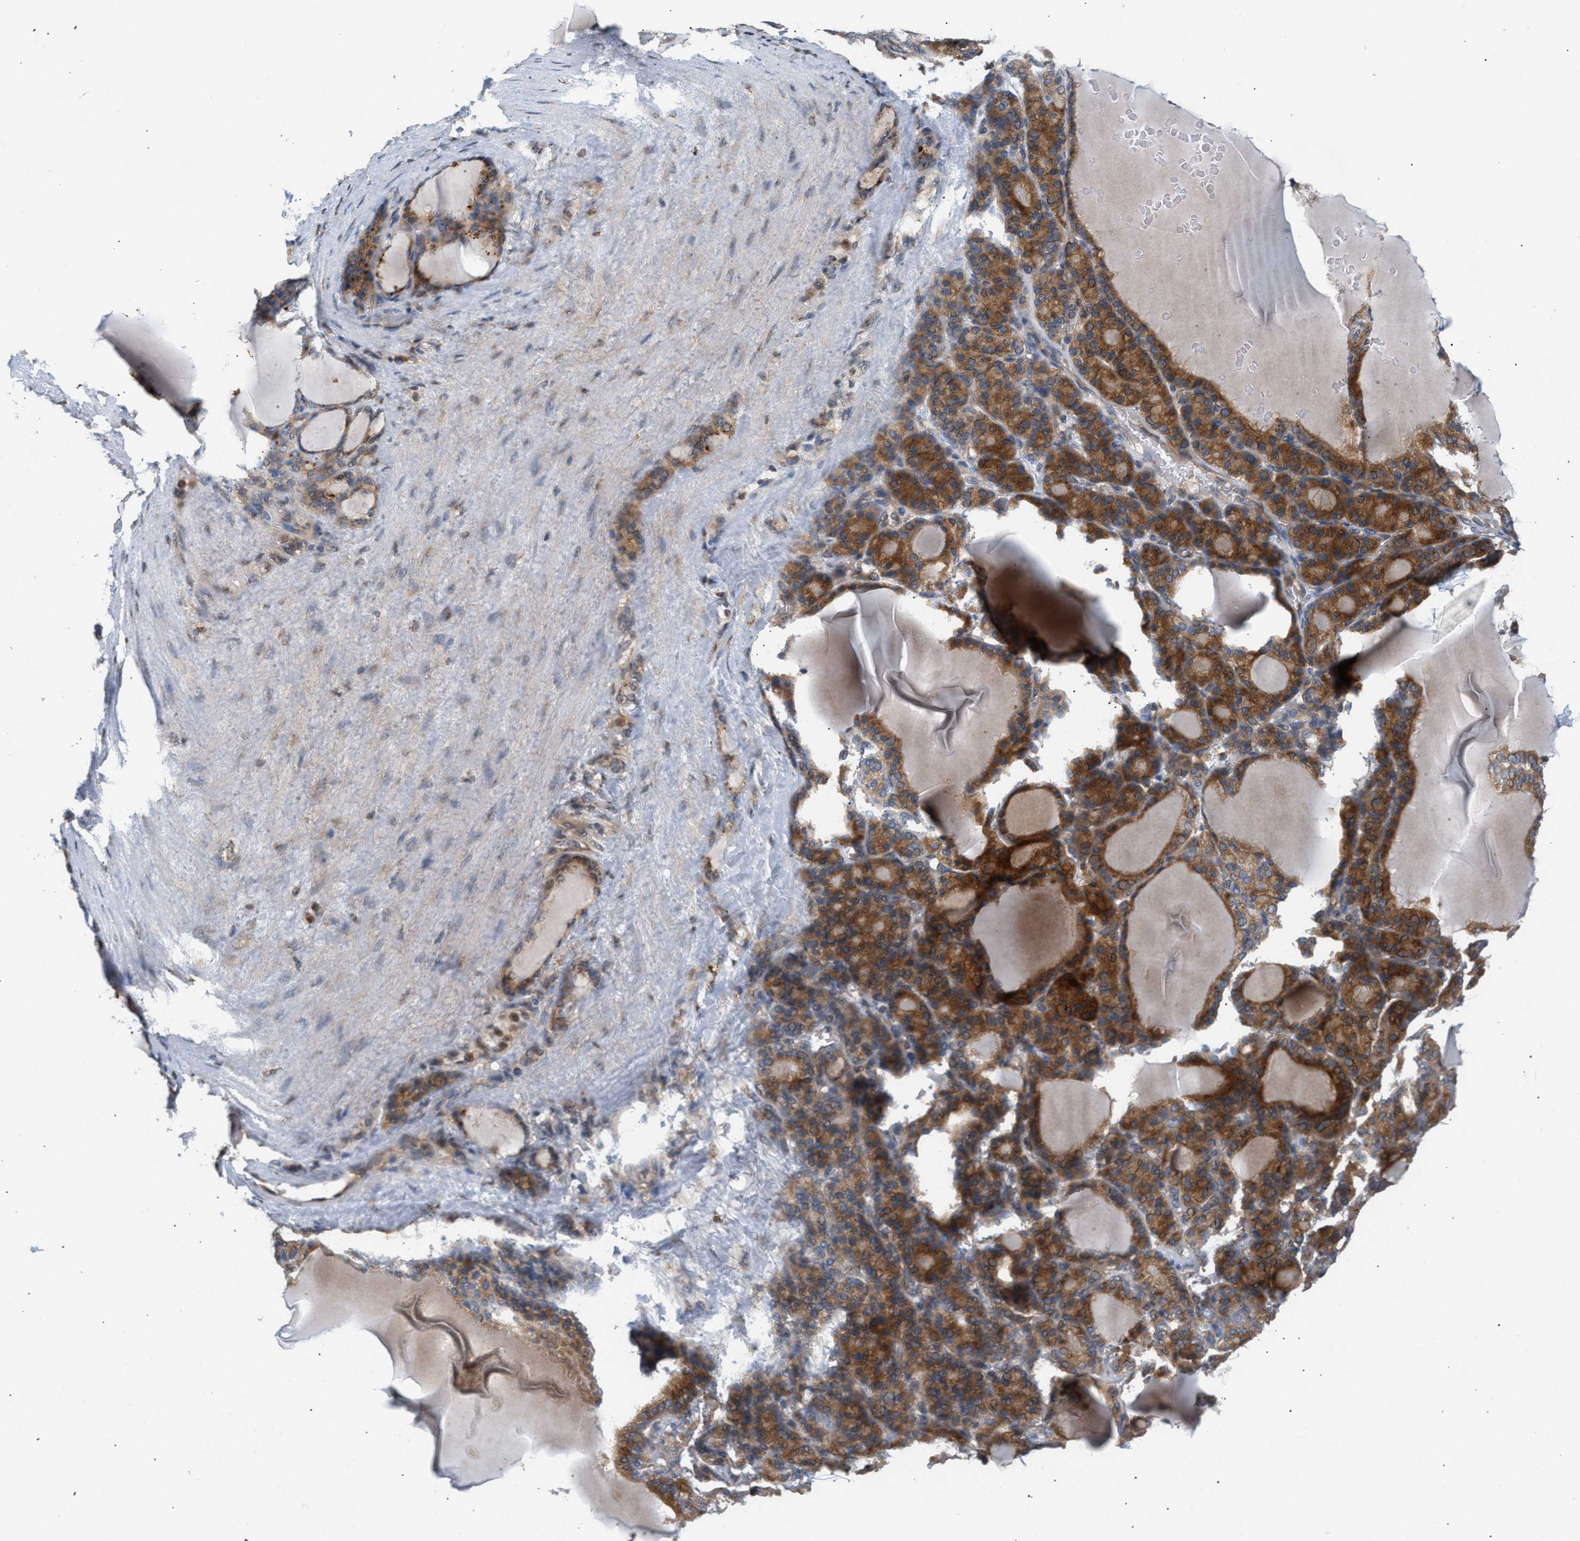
{"staining": {"intensity": "moderate", "quantity": ">75%", "location": "cytoplasmic/membranous"}, "tissue": "thyroid gland", "cell_type": "Glandular cells", "image_type": "normal", "snomed": [{"axis": "morphology", "description": "Normal tissue, NOS"}, {"axis": "topography", "description": "Thyroid gland"}], "caption": "This is a micrograph of immunohistochemistry (IHC) staining of benign thyroid gland, which shows moderate staining in the cytoplasmic/membranous of glandular cells.", "gene": "DBNL", "patient": {"sex": "female", "age": 28}}